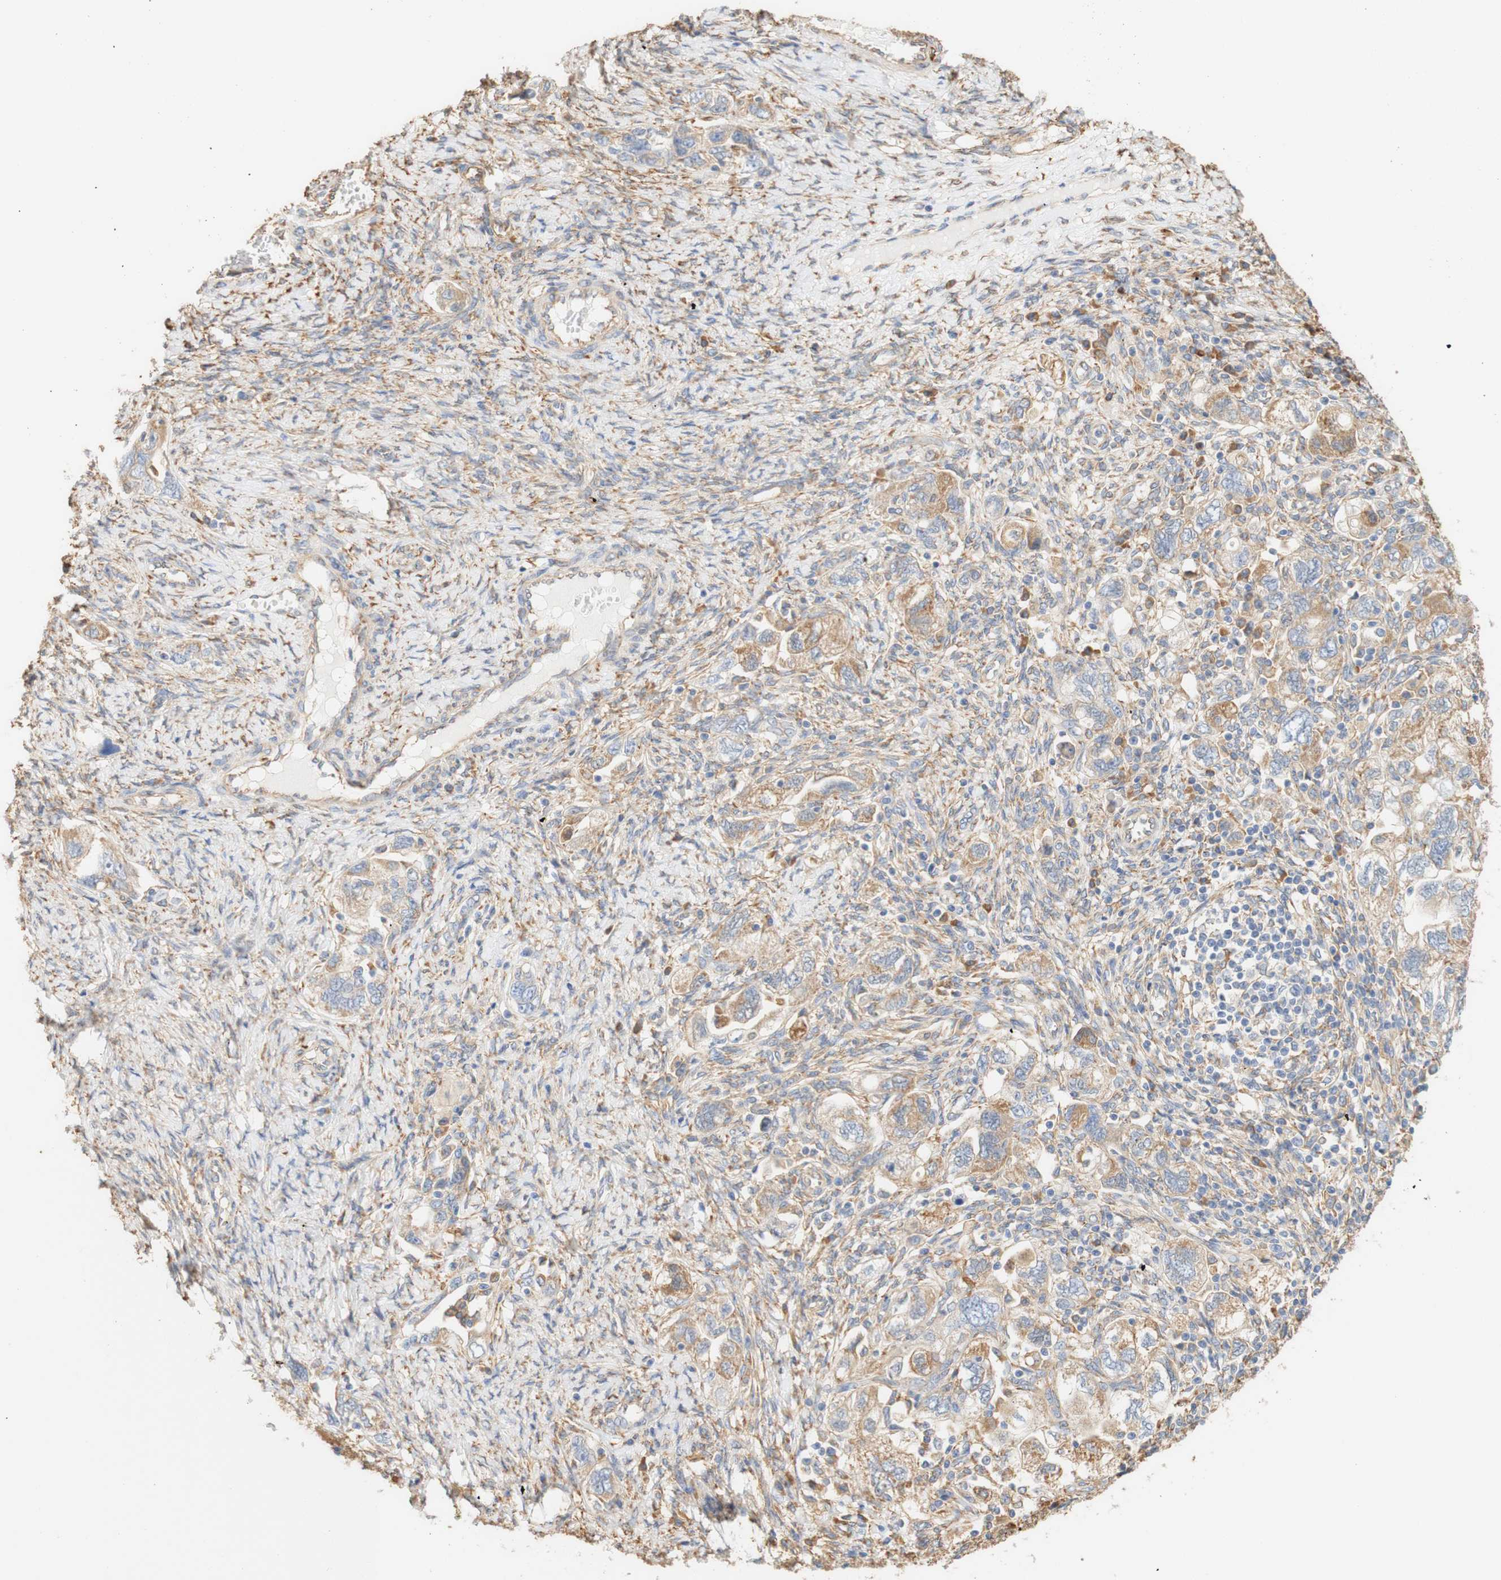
{"staining": {"intensity": "moderate", "quantity": ">75%", "location": "cytoplasmic/membranous"}, "tissue": "ovarian cancer", "cell_type": "Tumor cells", "image_type": "cancer", "snomed": [{"axis": "morphology", "description": "Carcinoma, NOS"}, {"axis": "morphology", "description": "Cystadenocarcinoma, serous, NOS"}, {"axis": "topography", "description": "Ovary"}], "caption": "Moderate cytoplasmic/membranous expression for a protein is present in about >75% of tumor cells of ovarian cancer using IHC.", "gene": "EIF2AK4", "patient": {"sex": "female", "age": 69}}